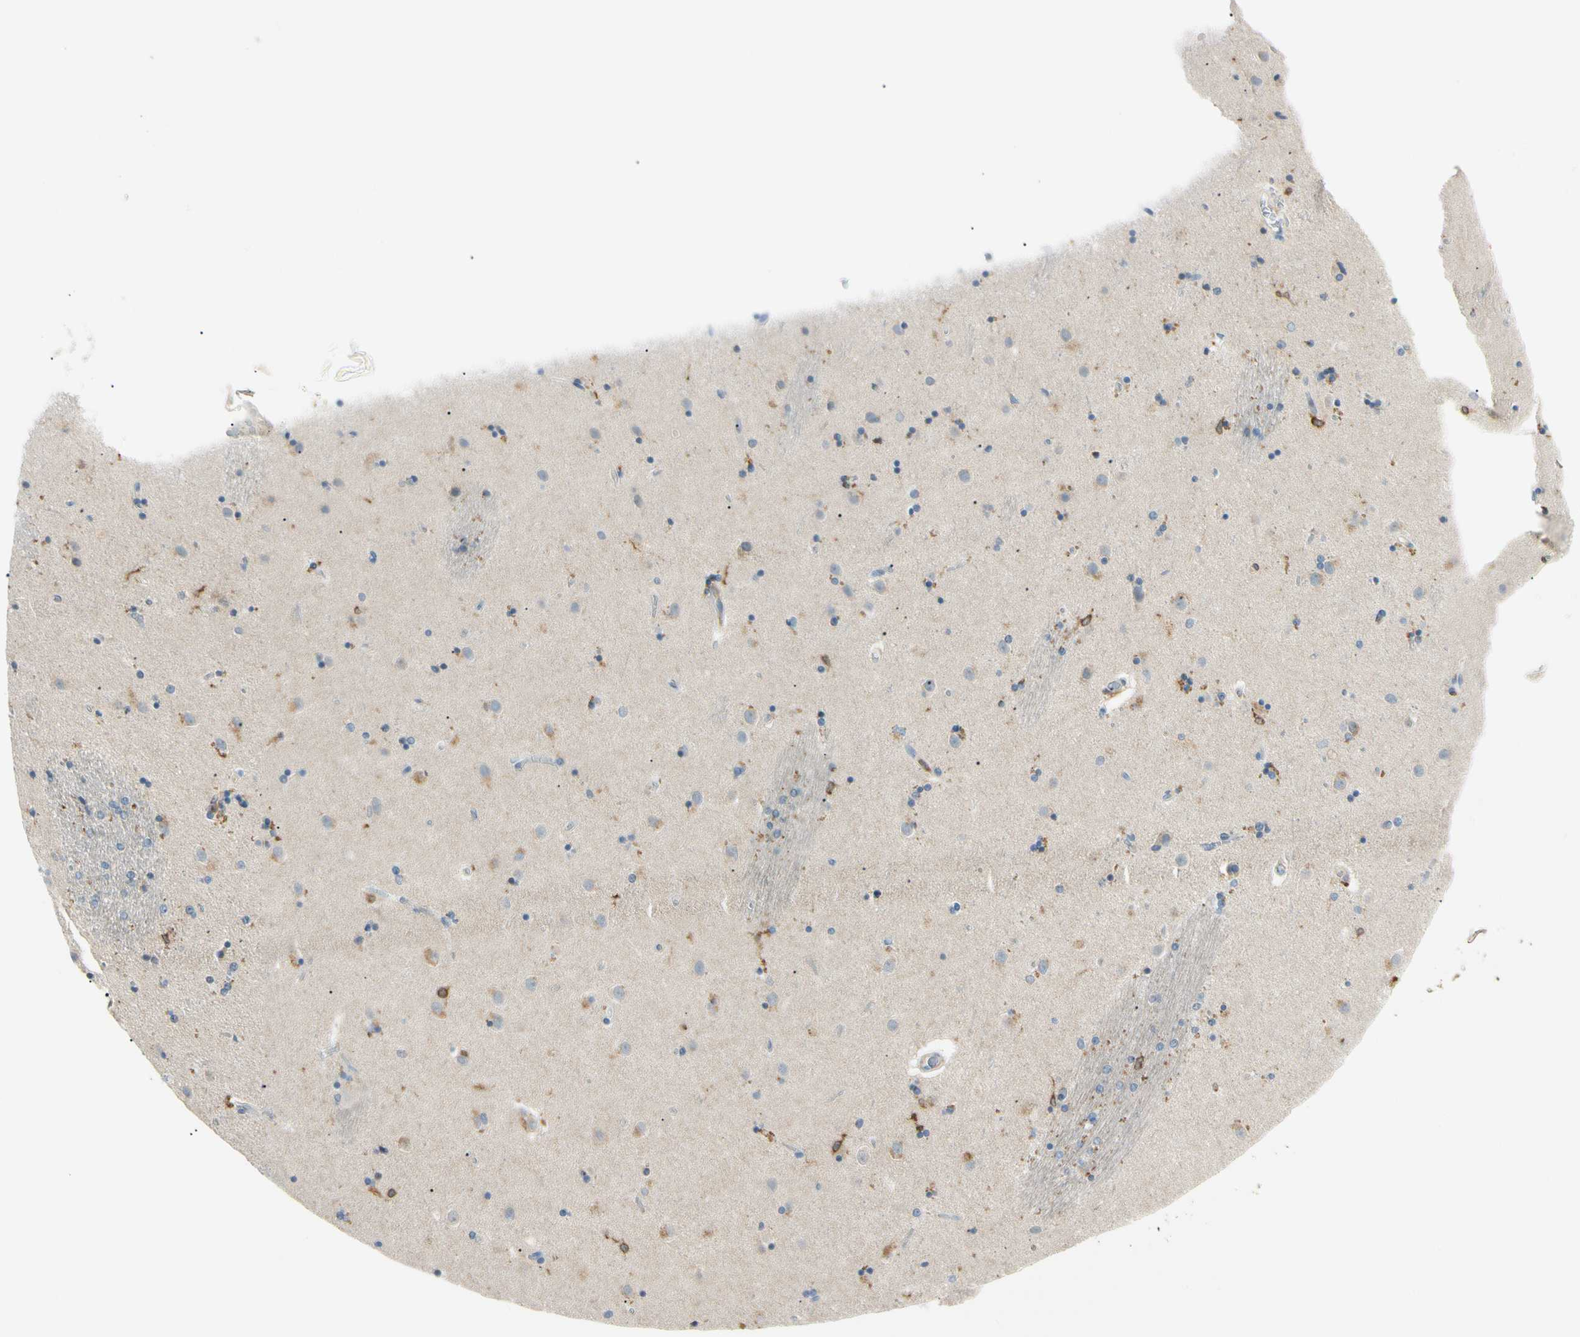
{"staining": {"intensity": "moderate", "quantity": "<25%", "location": "cytoplasmic/membranous"}, "tissue": "caudate", "cell_type": "Glial cells", "image_type": "normal", "snomed": [{"axis": "morphology", "description": "Normal tissue, NOS"}, {"axis": "topography", "description": "Lateral ventricle wall"}], "caption": "Brown immunohistochemical staining in unremarkable human caudate displays moderate cytoplasmic/membranous expression in about <25% of glial cells. (Stains: DAB (3,3'-diaminobenzidine) in brown, nuclei in blue, Microscopy: brightfield microscopy at high magnification).", "gene": "LPCAT2", "patient": {"sex": "female", "age": 54}}